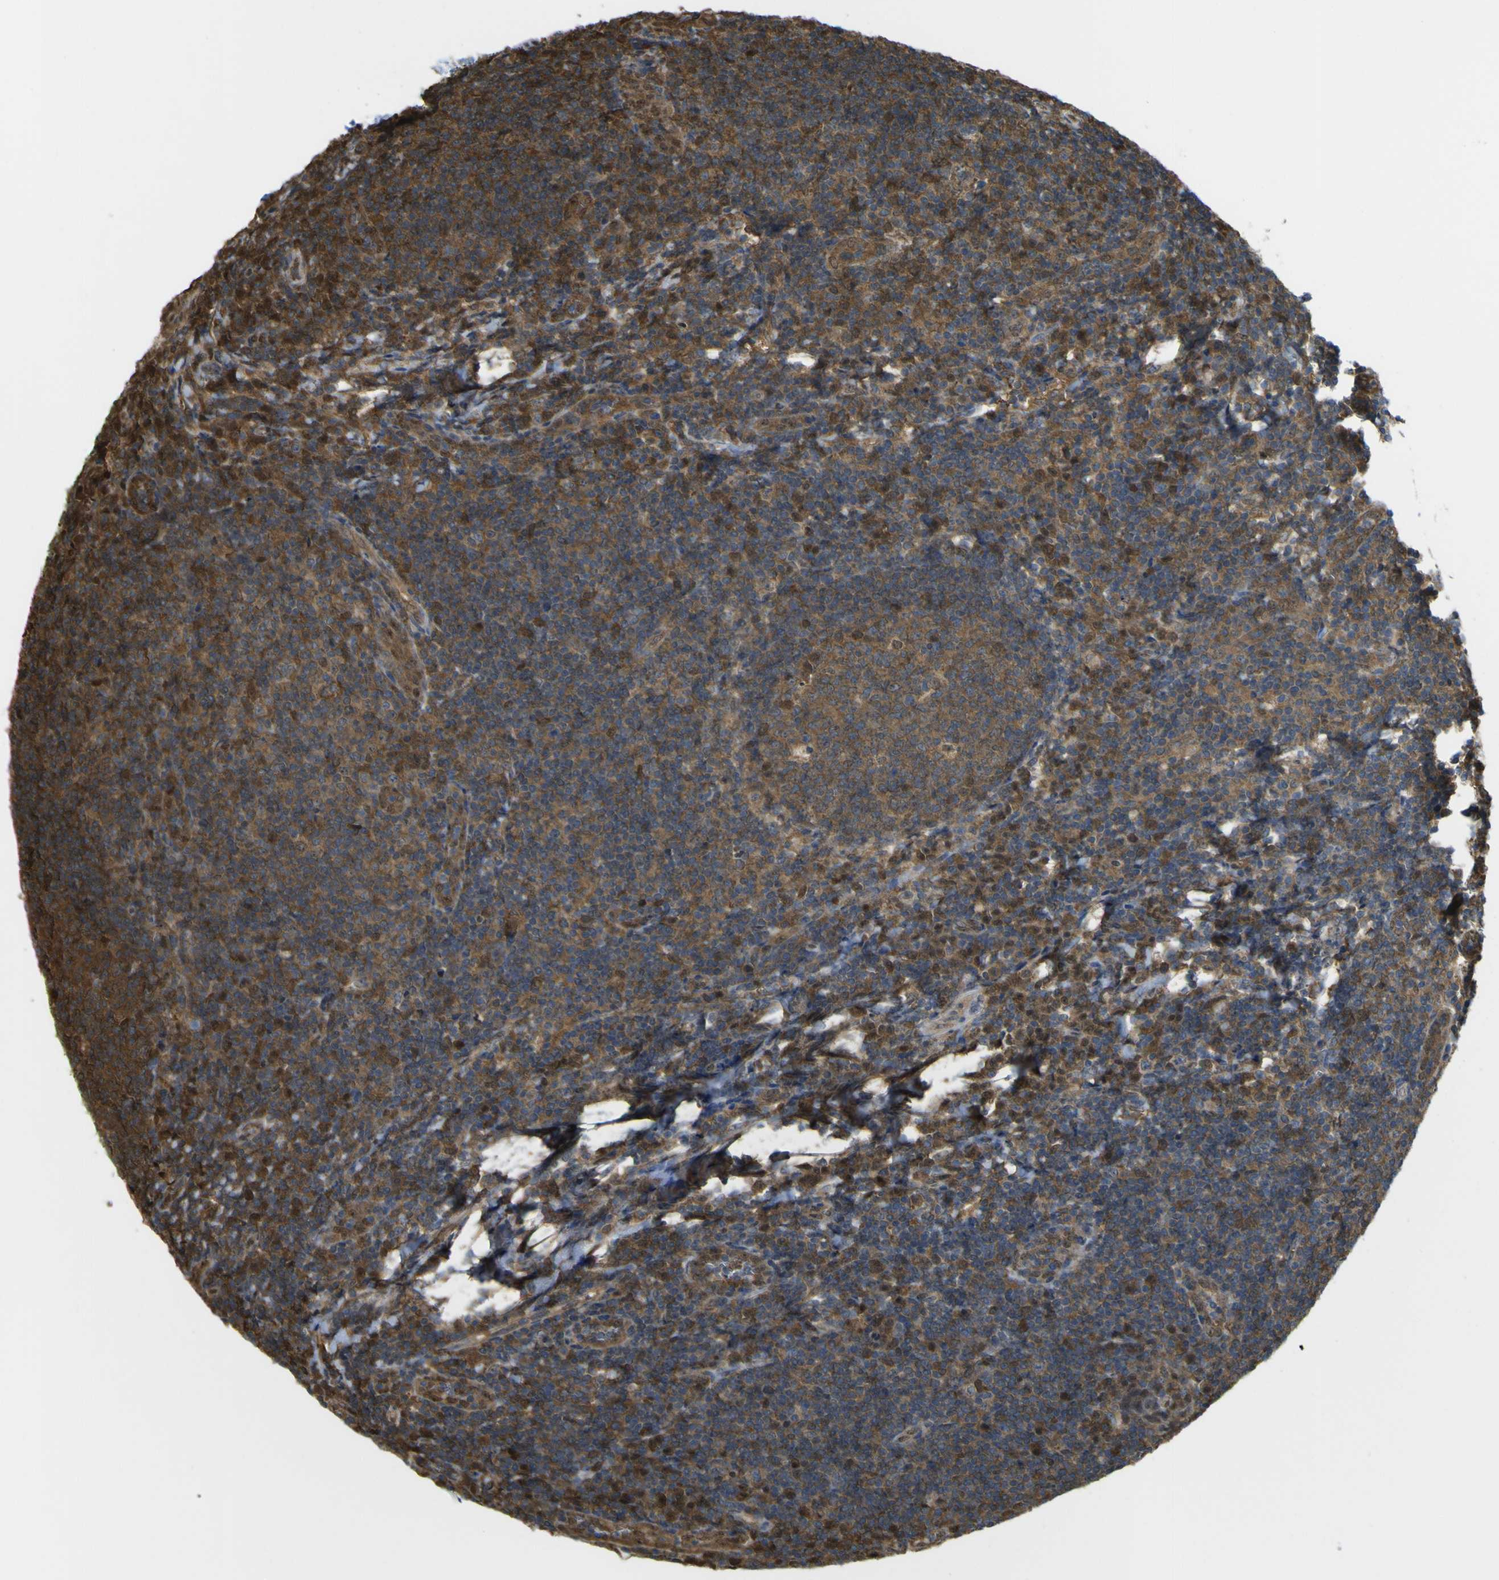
{"staining": {"intensity": "moderate", "quantity": ">75%", "location": "cytoplasmic/membranous"}, "tissue": "tonsil", "cell_type": "Germinal center cells", "image_type": "normal", "snomed": [{"axis": "morphology", "description": "Normal tissue, NOS"}, {"axis": "topography", "description": "Tonsil"}], "caption": "Immunohistochemistry photomicrograph of normal tonsil stained for a protein (brown), which exhibits medium levels of moderate cytoplasmic/membranous expression in approximately >75% of germinal center cells.", "gene": "YWHAG", "patient": {"sex": "male", "age": 37}}